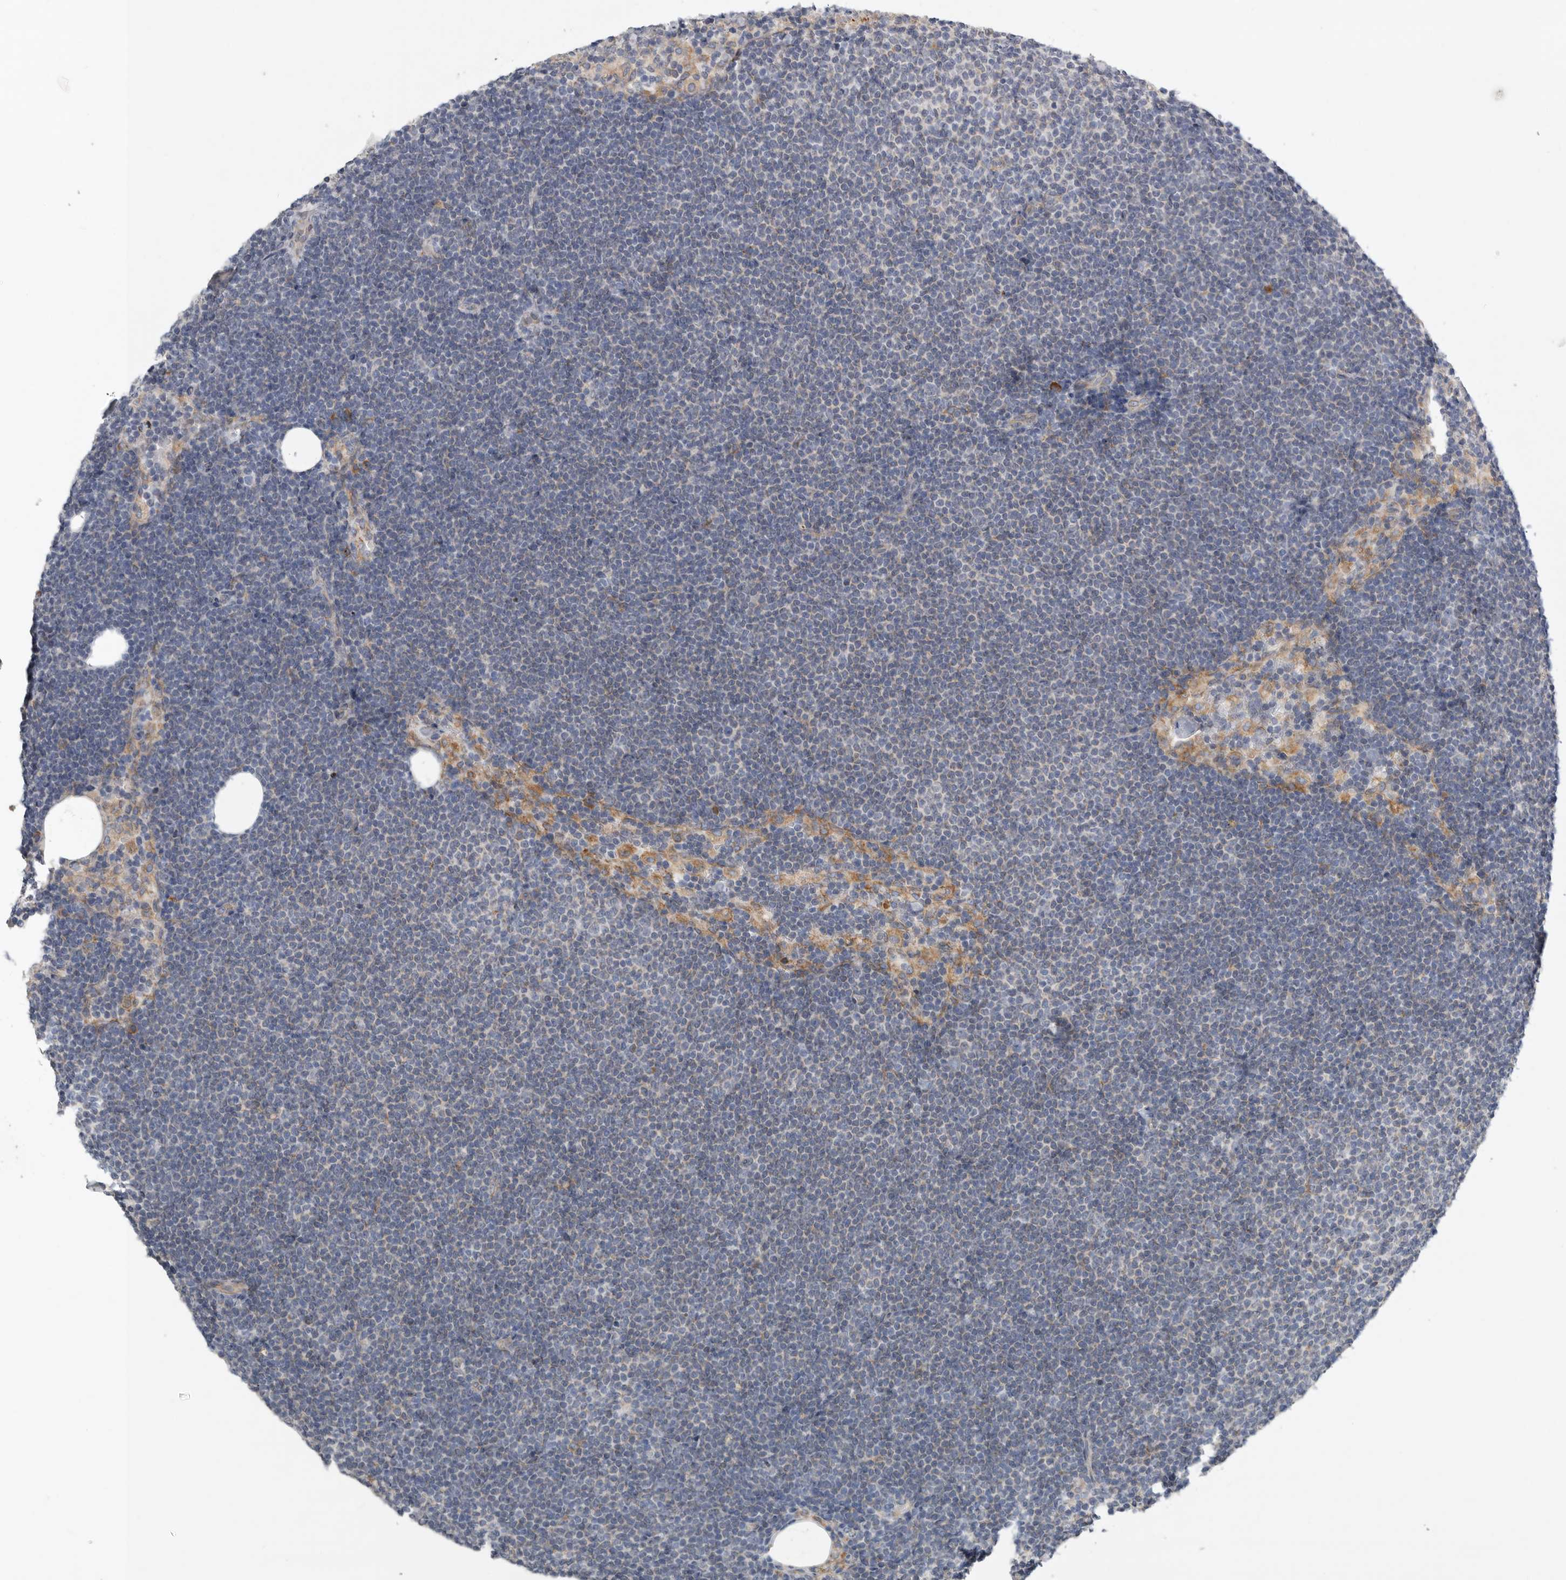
{"staining": {"intensity": "negative", "quantity": "none", "location": "none"}, "tissue": "lymphoma", "cell_type": "Tumor cells", "image_type": "cancer", "snomed": [{"axis": "morphology", "description": "Malignant lymphoma, non-Hodgkin's type, Low grade"}, {"axis": "topography", "description": "Lymph node"}], "caption": "Immunohistochemical staining of lymphoma reveals no significant positivity in tumor cells.", "gene": "GANAB", "patient": {"sex": "female", "age": 53}}